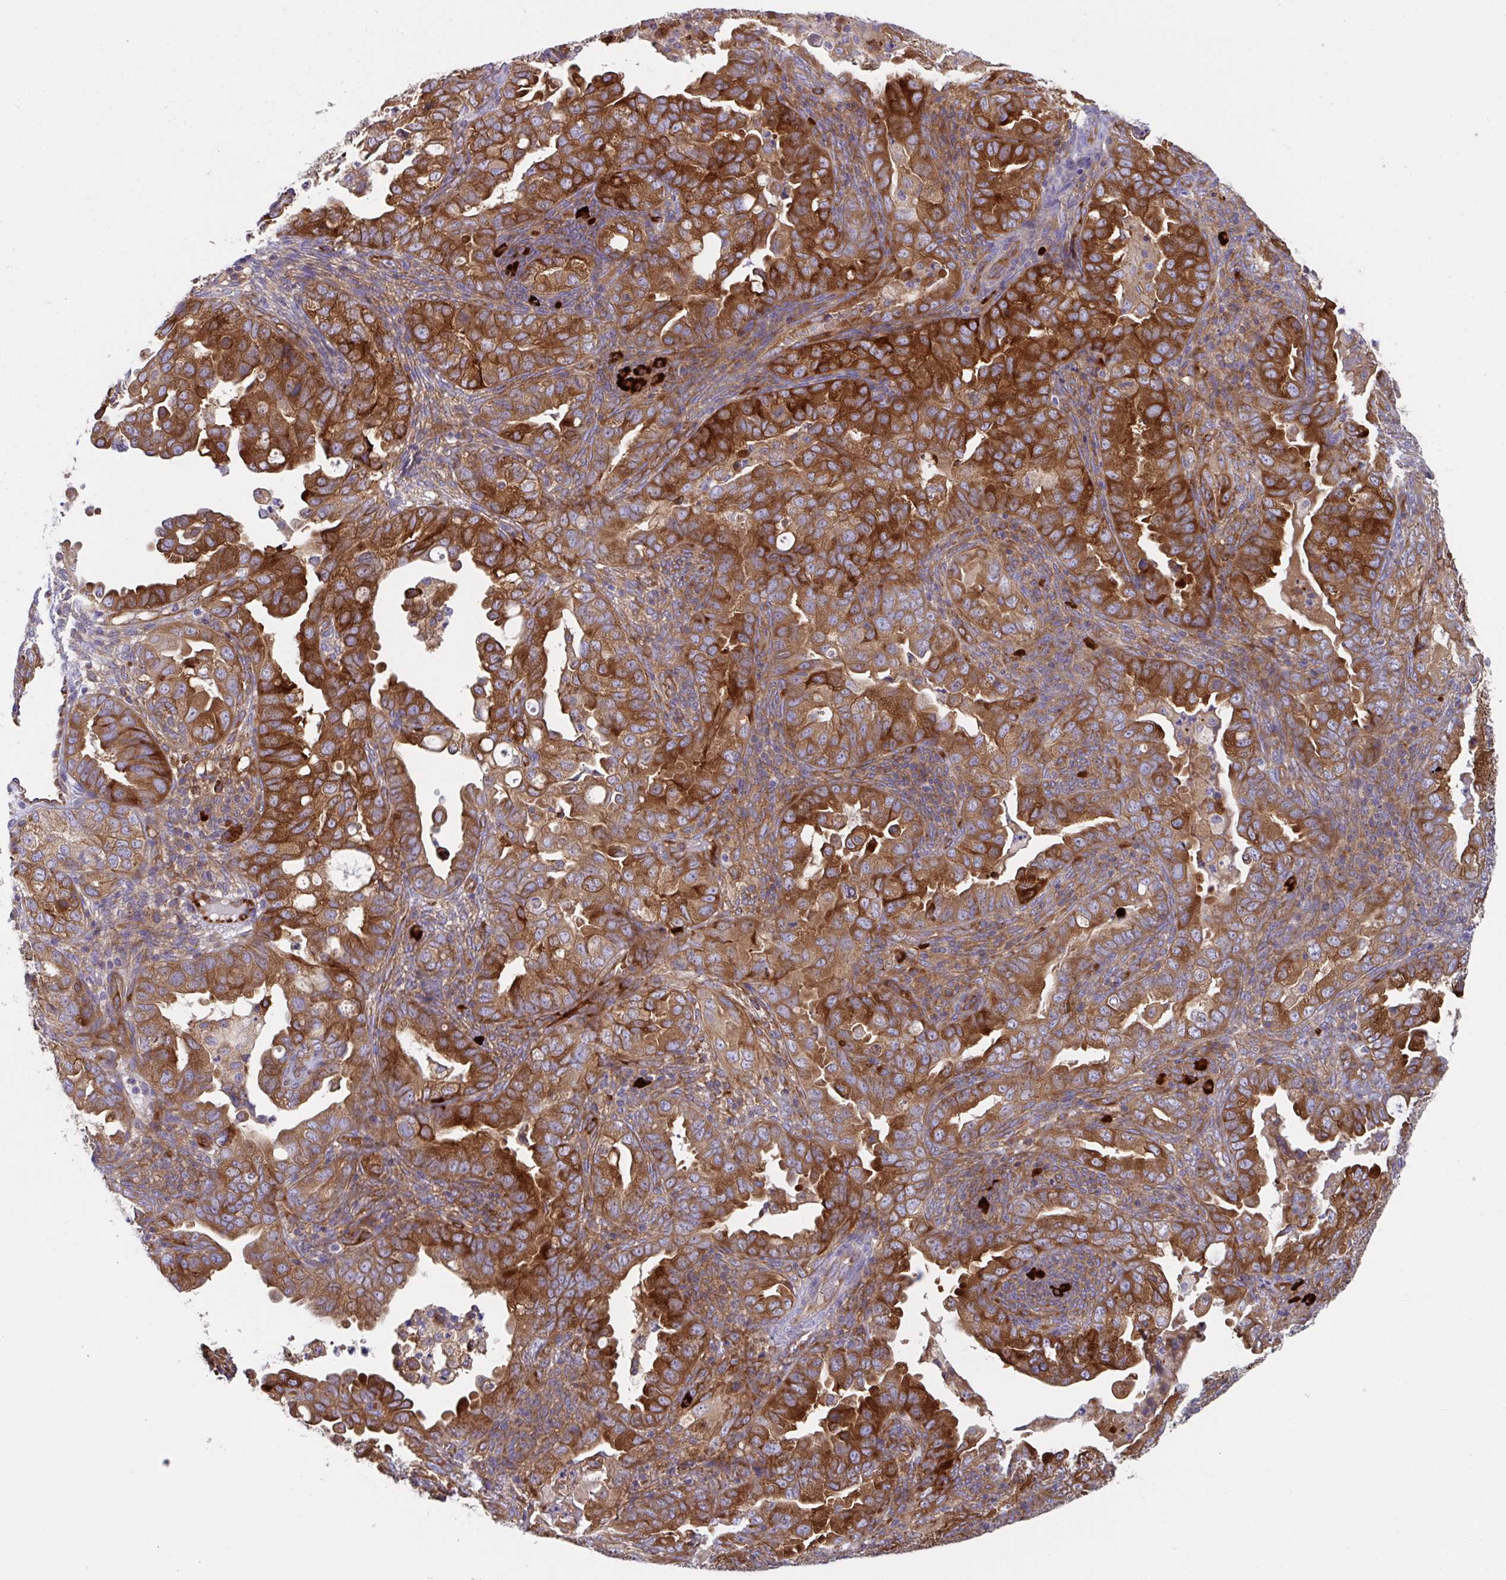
{"staining": {"intensity": "strong", "quantity": ">75%", "location": "cytoplasmic/membranous"}, "tissue": "endometrial cancer", "cell_type": "Tumor cells", "image_type": "cancer", "snomed": [{"axis": "morphology", "description": "Adenocarcinoma, NOS"}, {"axis": "topography", "description": "Endometrium"}], "caption": "Strong cytoplasmic/membranous expression for a protein is seen in about >75% of tumor cells of endometrial cancer using IHC.", "gene": "YARS2", "patient": {"sex": "female", "age": 57}}